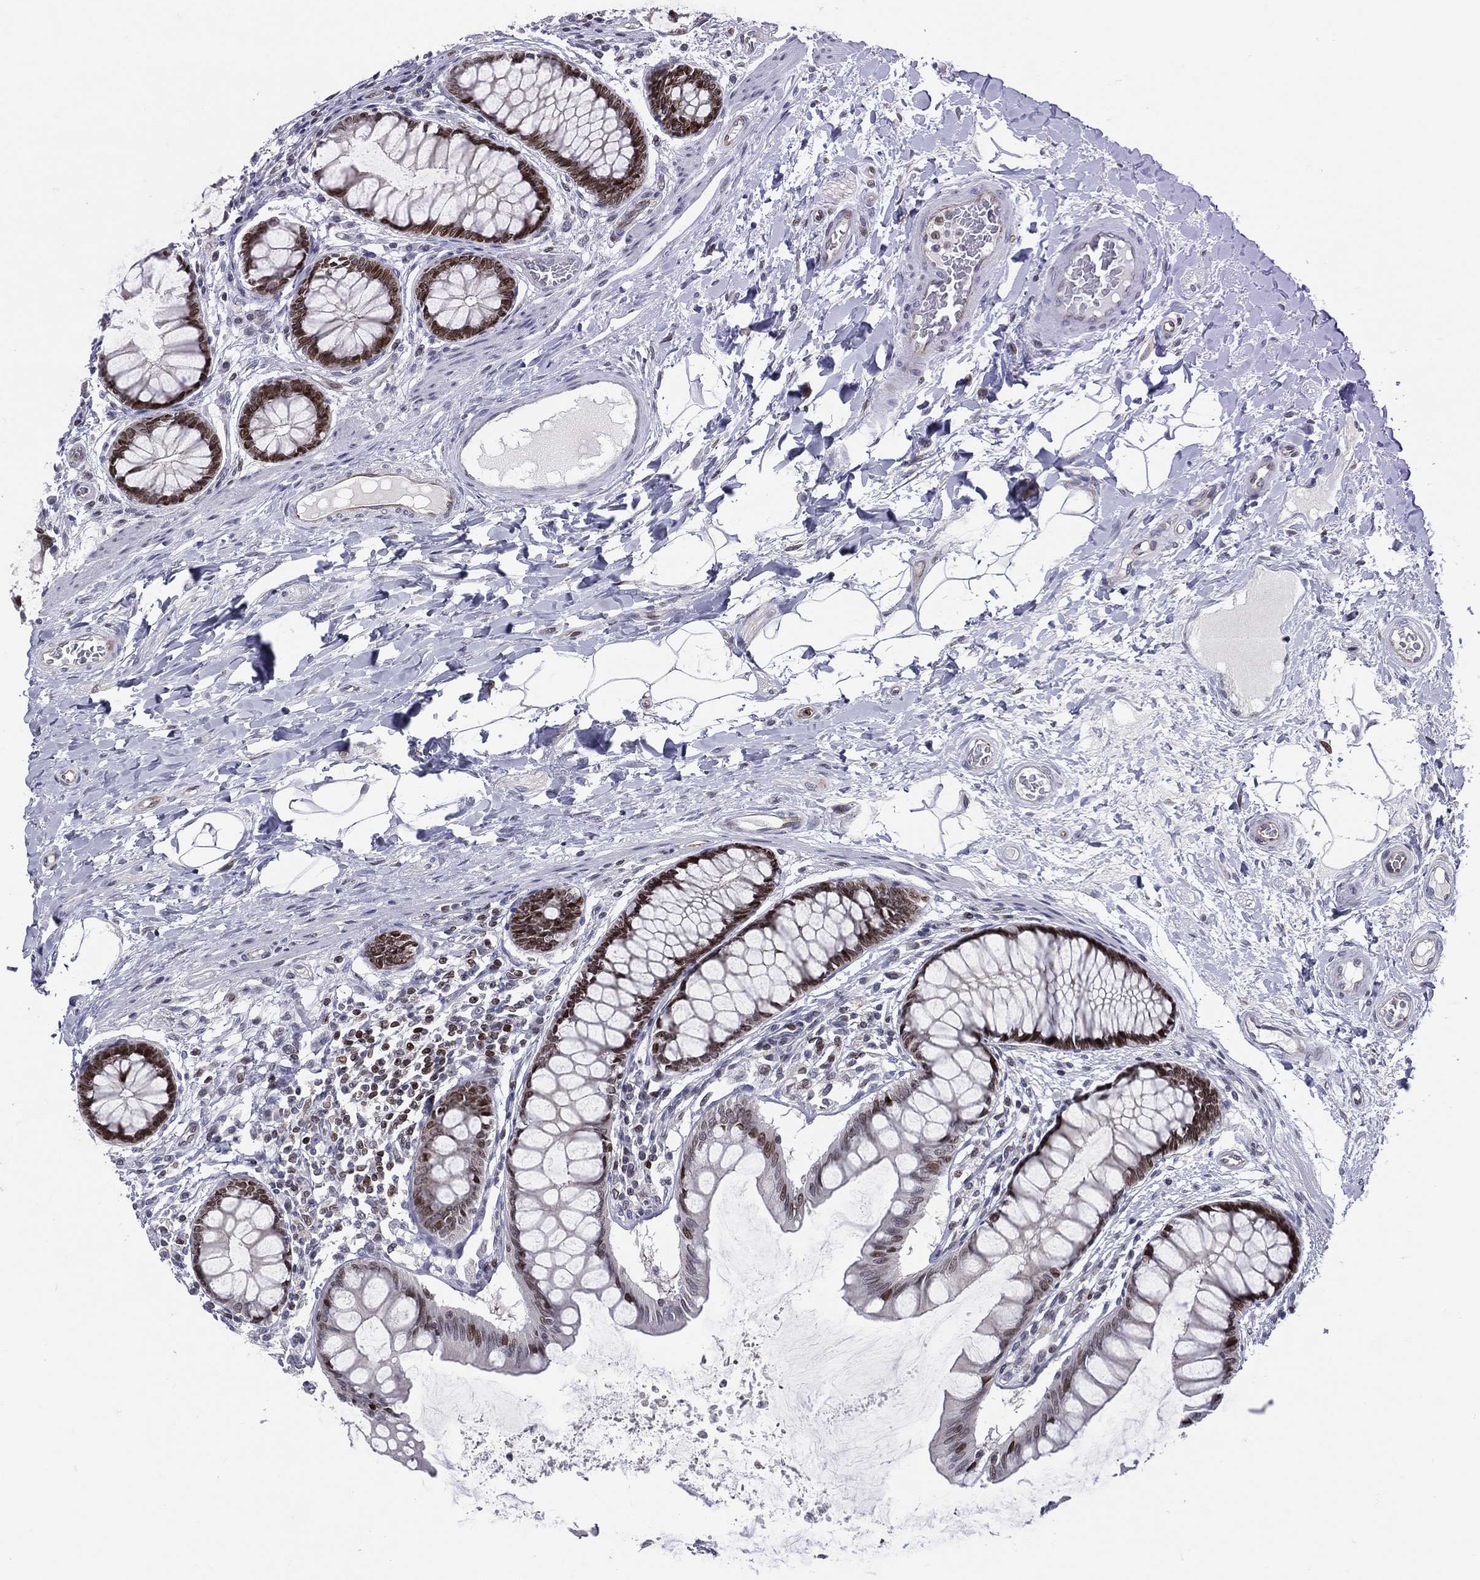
{"staining": {"intensity": "negative", "quantity": "none", "location": "none"}, "tissue": "colon", "cell_type": "Endothelial cells", "image_type": "normal", "snomed": [{"axis": "morphology", "description": "Normal tissue, NOS"}, {"axis": "topography", "description": "Colon"}], "caption": "Benign colon was stained to show a protein in brown. There is no significant positivity in endothelial cells. (DAB (3,3'-diaminobenzidine) IHC, high magnification).", "gene": "DBF4B", "patient": {"sex": "female", "age": 65}}